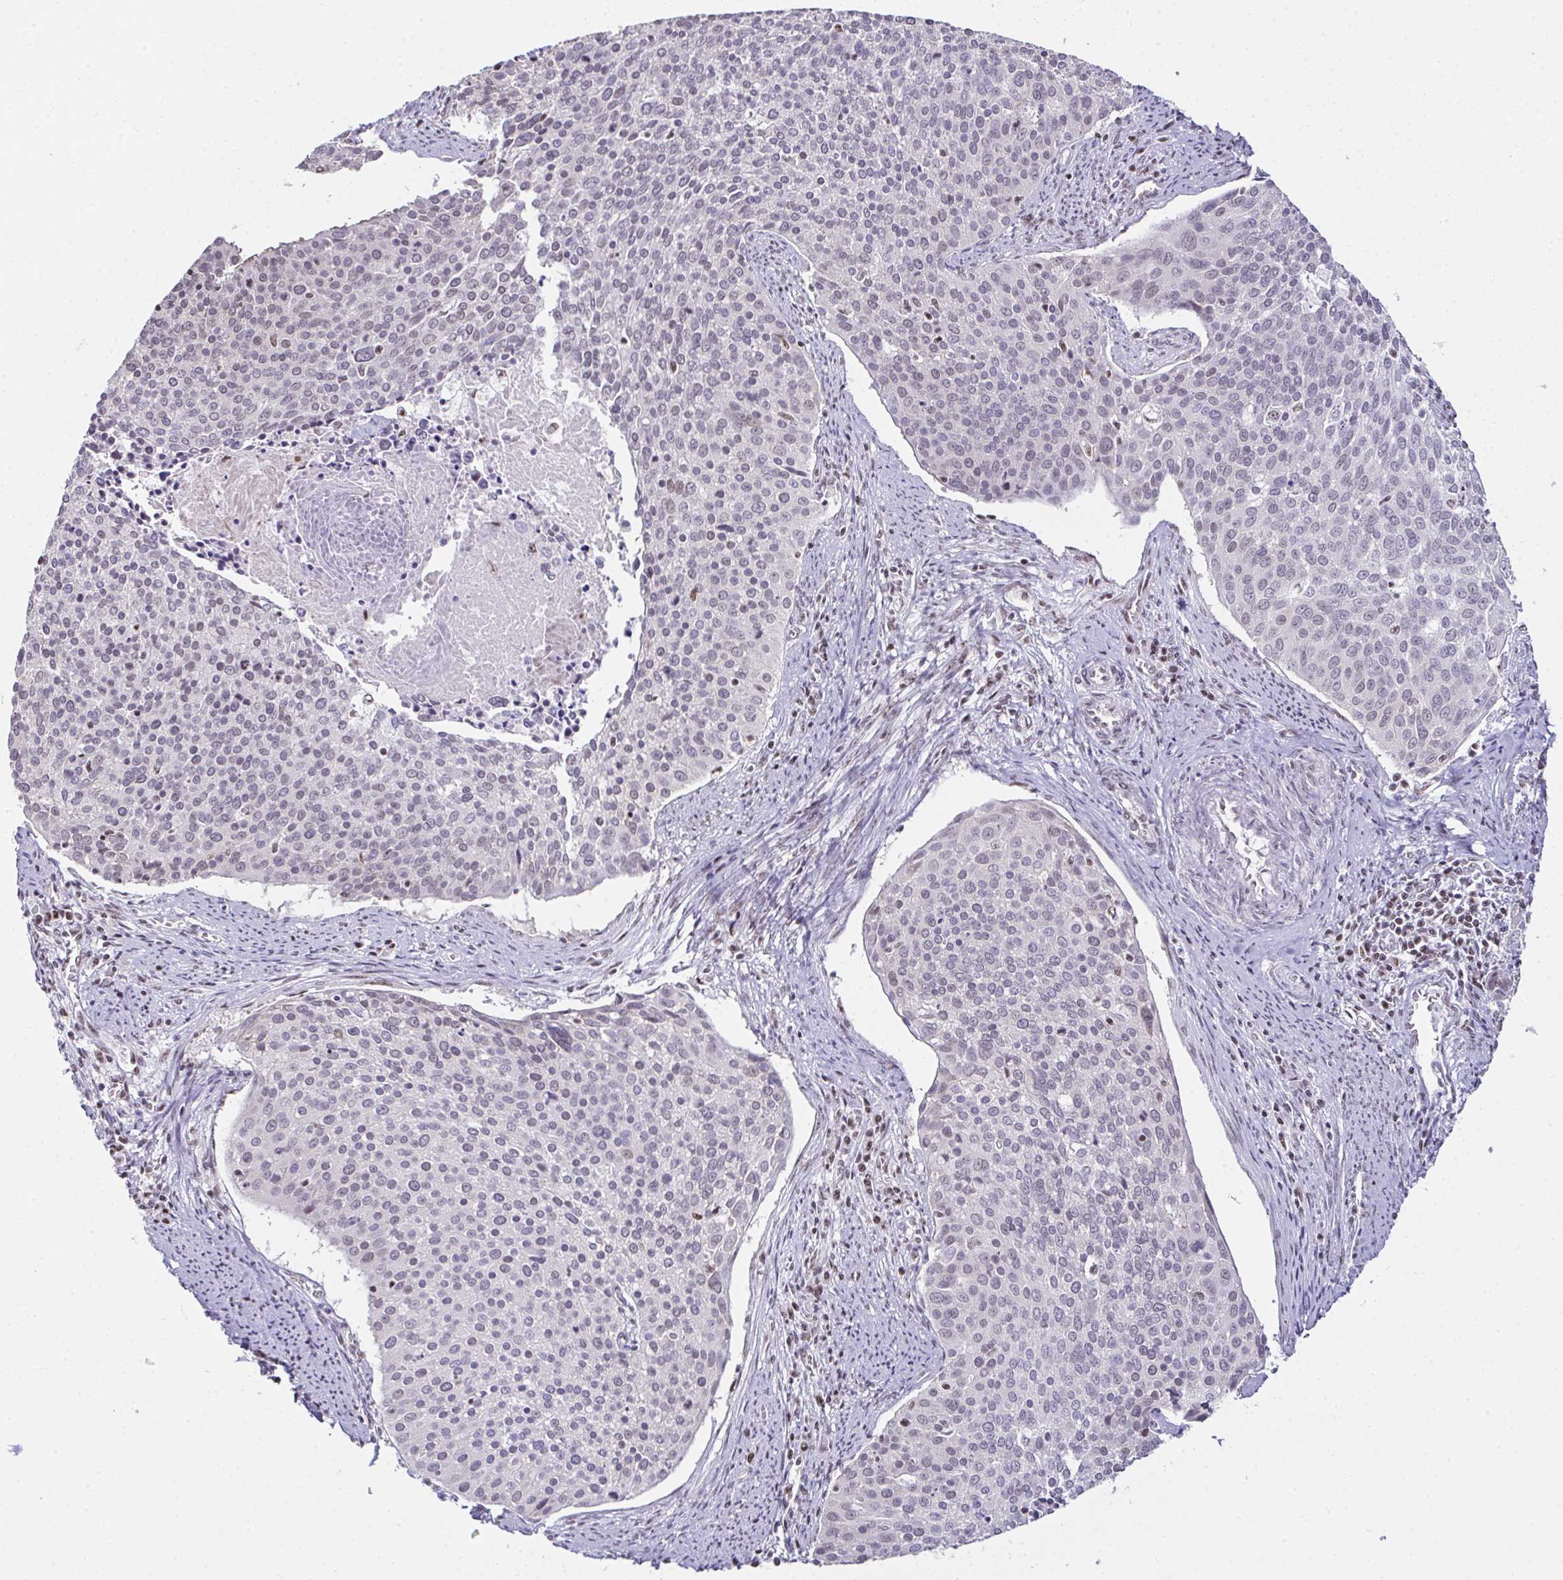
{"staining": {"intensity": "negative", "quantity": "none", "location": "none"}, "tissue": "cervical cancer", "cell_type": "Tumor cells", "image_type": "cancer", "snomed": [{"axis": "morphology", "description": "Squamous cell carcinoma, NOS"}, {"axis": "topography", "description": "Cervix"}], "caption": "Immunohistochemical staining of squamous cell carcinoma (cervical) reveals no significant staining in tumor cells.", "gene": "ZNF800", "patient": {"sex": "female", "age": 39}}